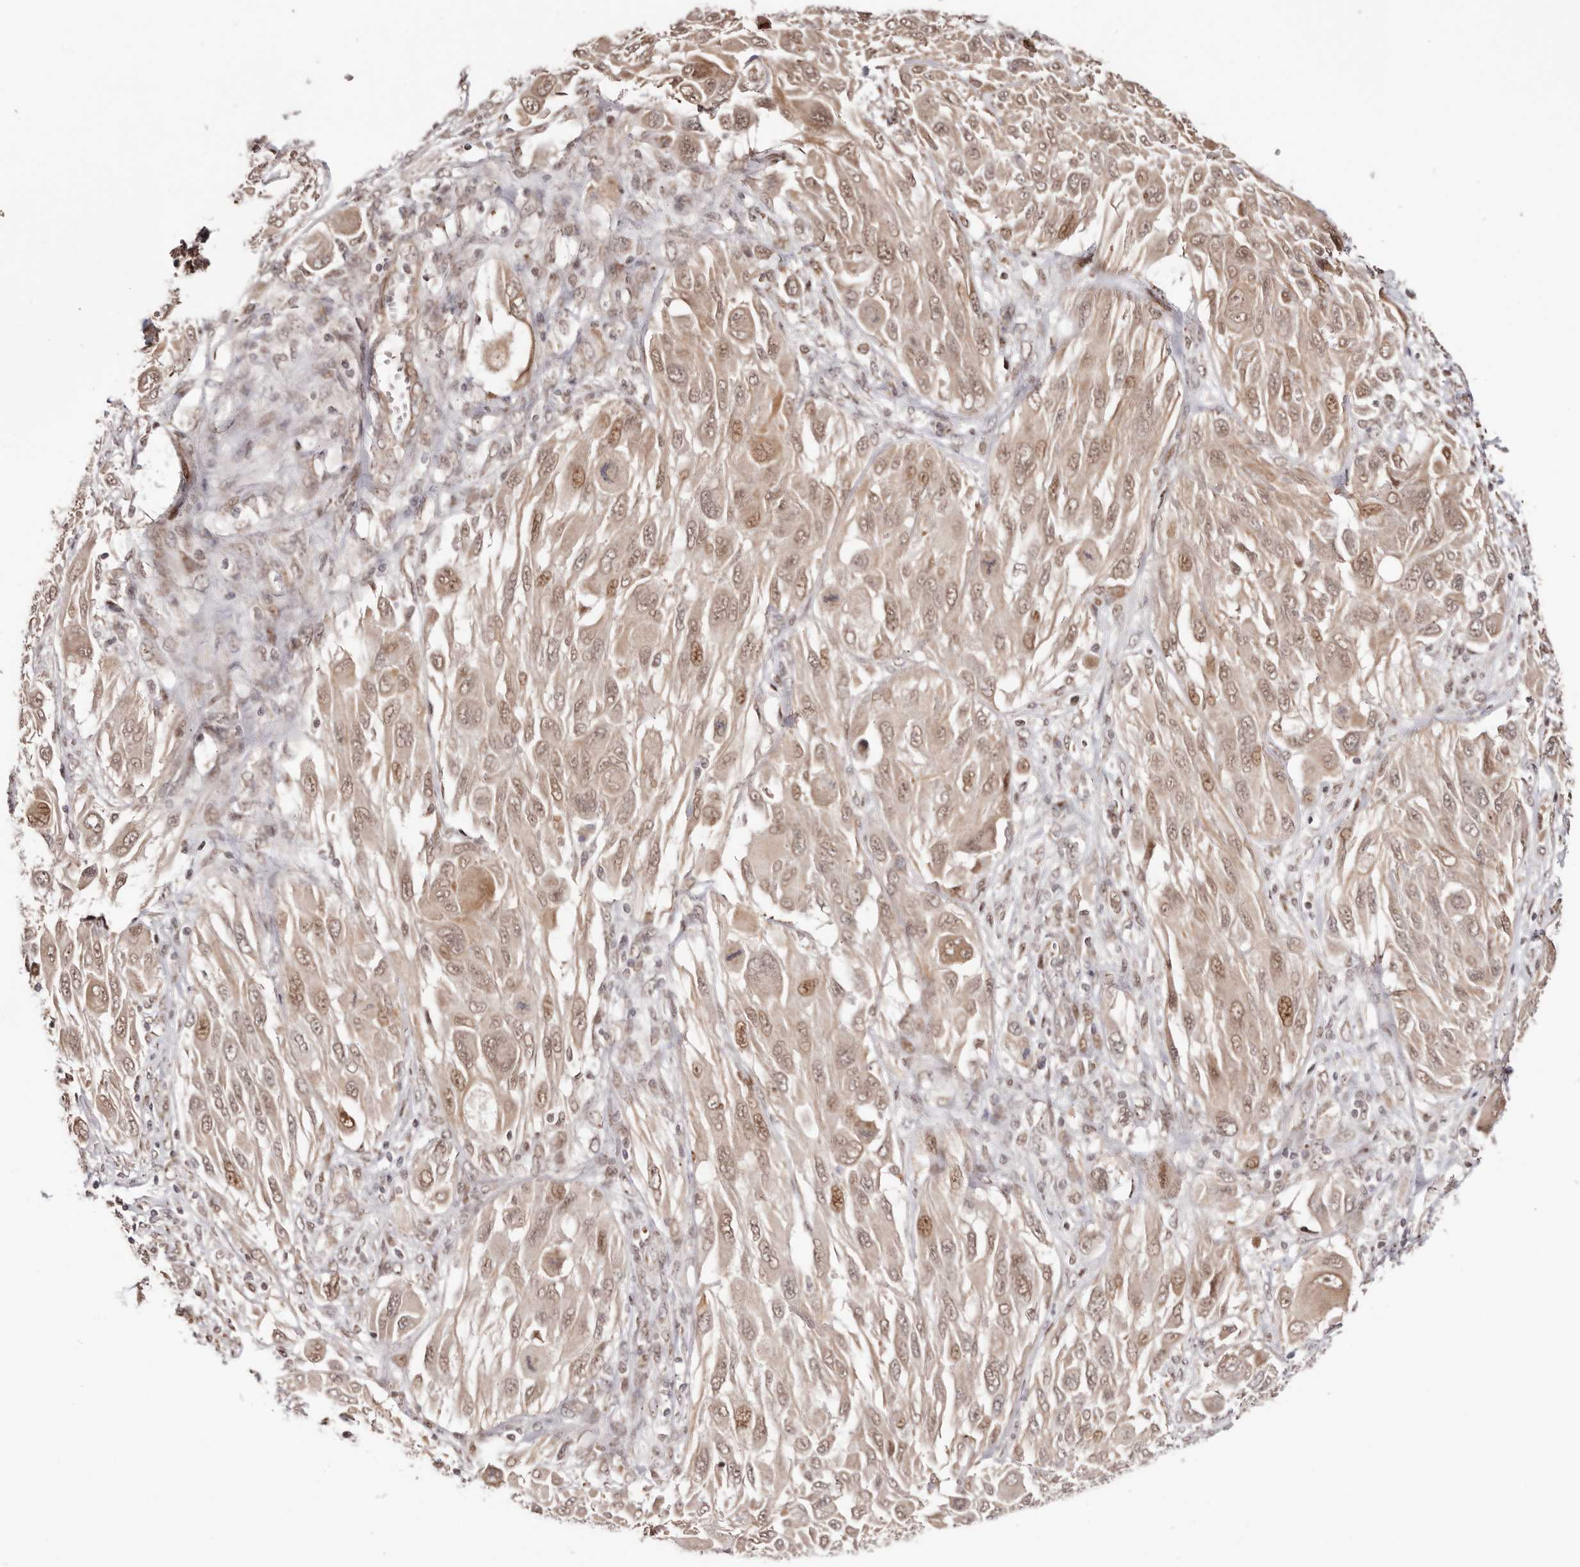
{"staining": {"intensity": "weak", "quantity": ">75%", "location": "cytoplasmic/membranous,nuclear"}, "tissue": "melanoma", "cell_type": "Tumor cells", "image_type": "cancer", "snomed": [{"axis": "morphology", "description": "Malignant melanoma, NOS"}, {"axis": "topography", "description": "Skin"}], "caption": "IHC of human melanoma shows low levels of weak cytoplasmic/membranous and nuclear positivity in about >75% of tumor cells.", "gene": "HIVEP3", "patient": {"sex": "female", "age": 91}}